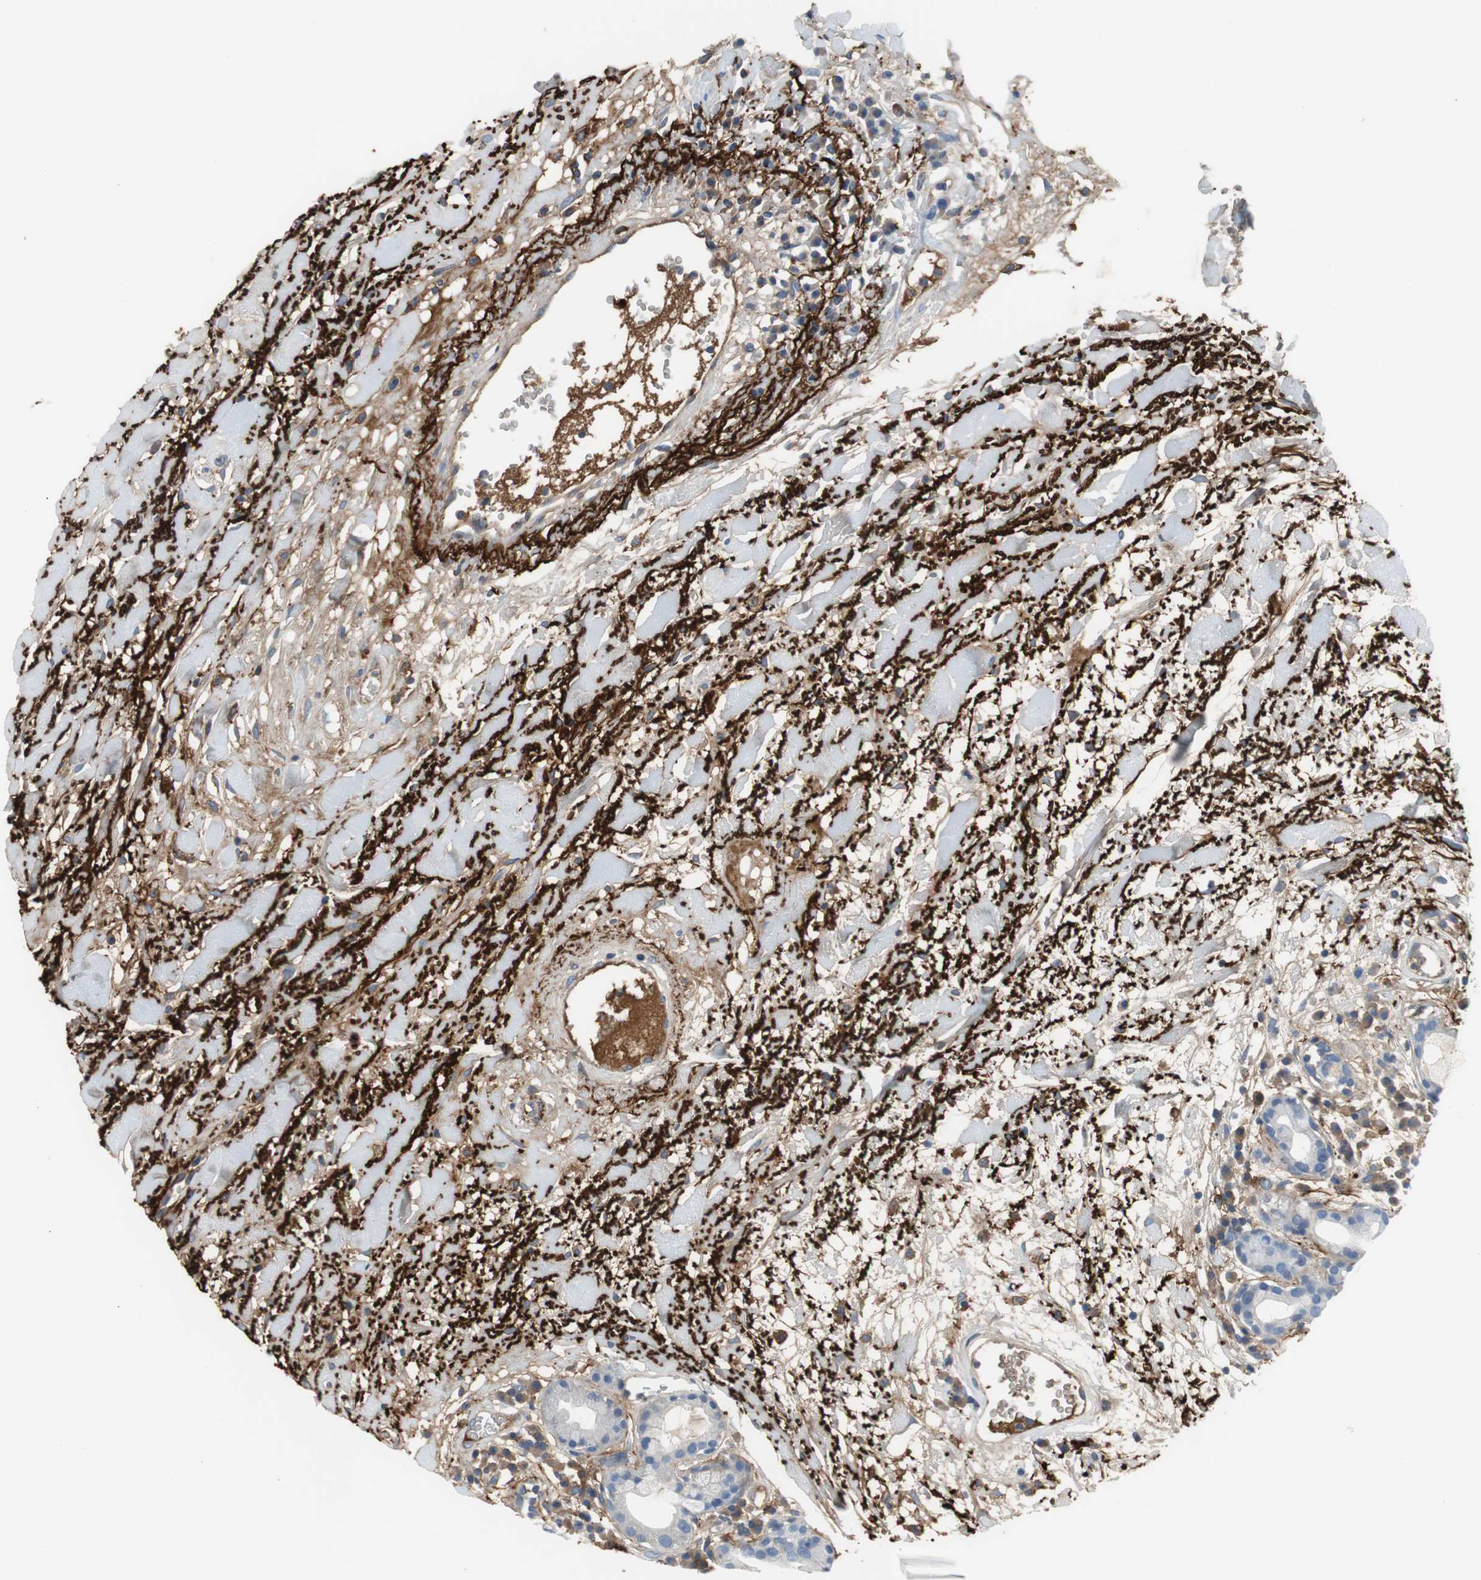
{"staining": {"intensity": "negative", "quantity": "none", "location": "none"}, "tissue": "head and neck cancer", "cell_type": "Tumor cells", "image_type": "cancer", "snomed": [{"axis": "morphology", "description": "Squamous cell carcinoma, NOS"}, {"axis": "topography", "description": "Head-Neck"}], "caption": "Head and neck squamous cell carcinoma was stained to show a protein in brown. There is no significant expression in tumor cells. (Brightfield microscopy of DAB immunohistochemistry at high magnification).", "gene": "APCS", "patient": {"sex": "male", "age": 62}}